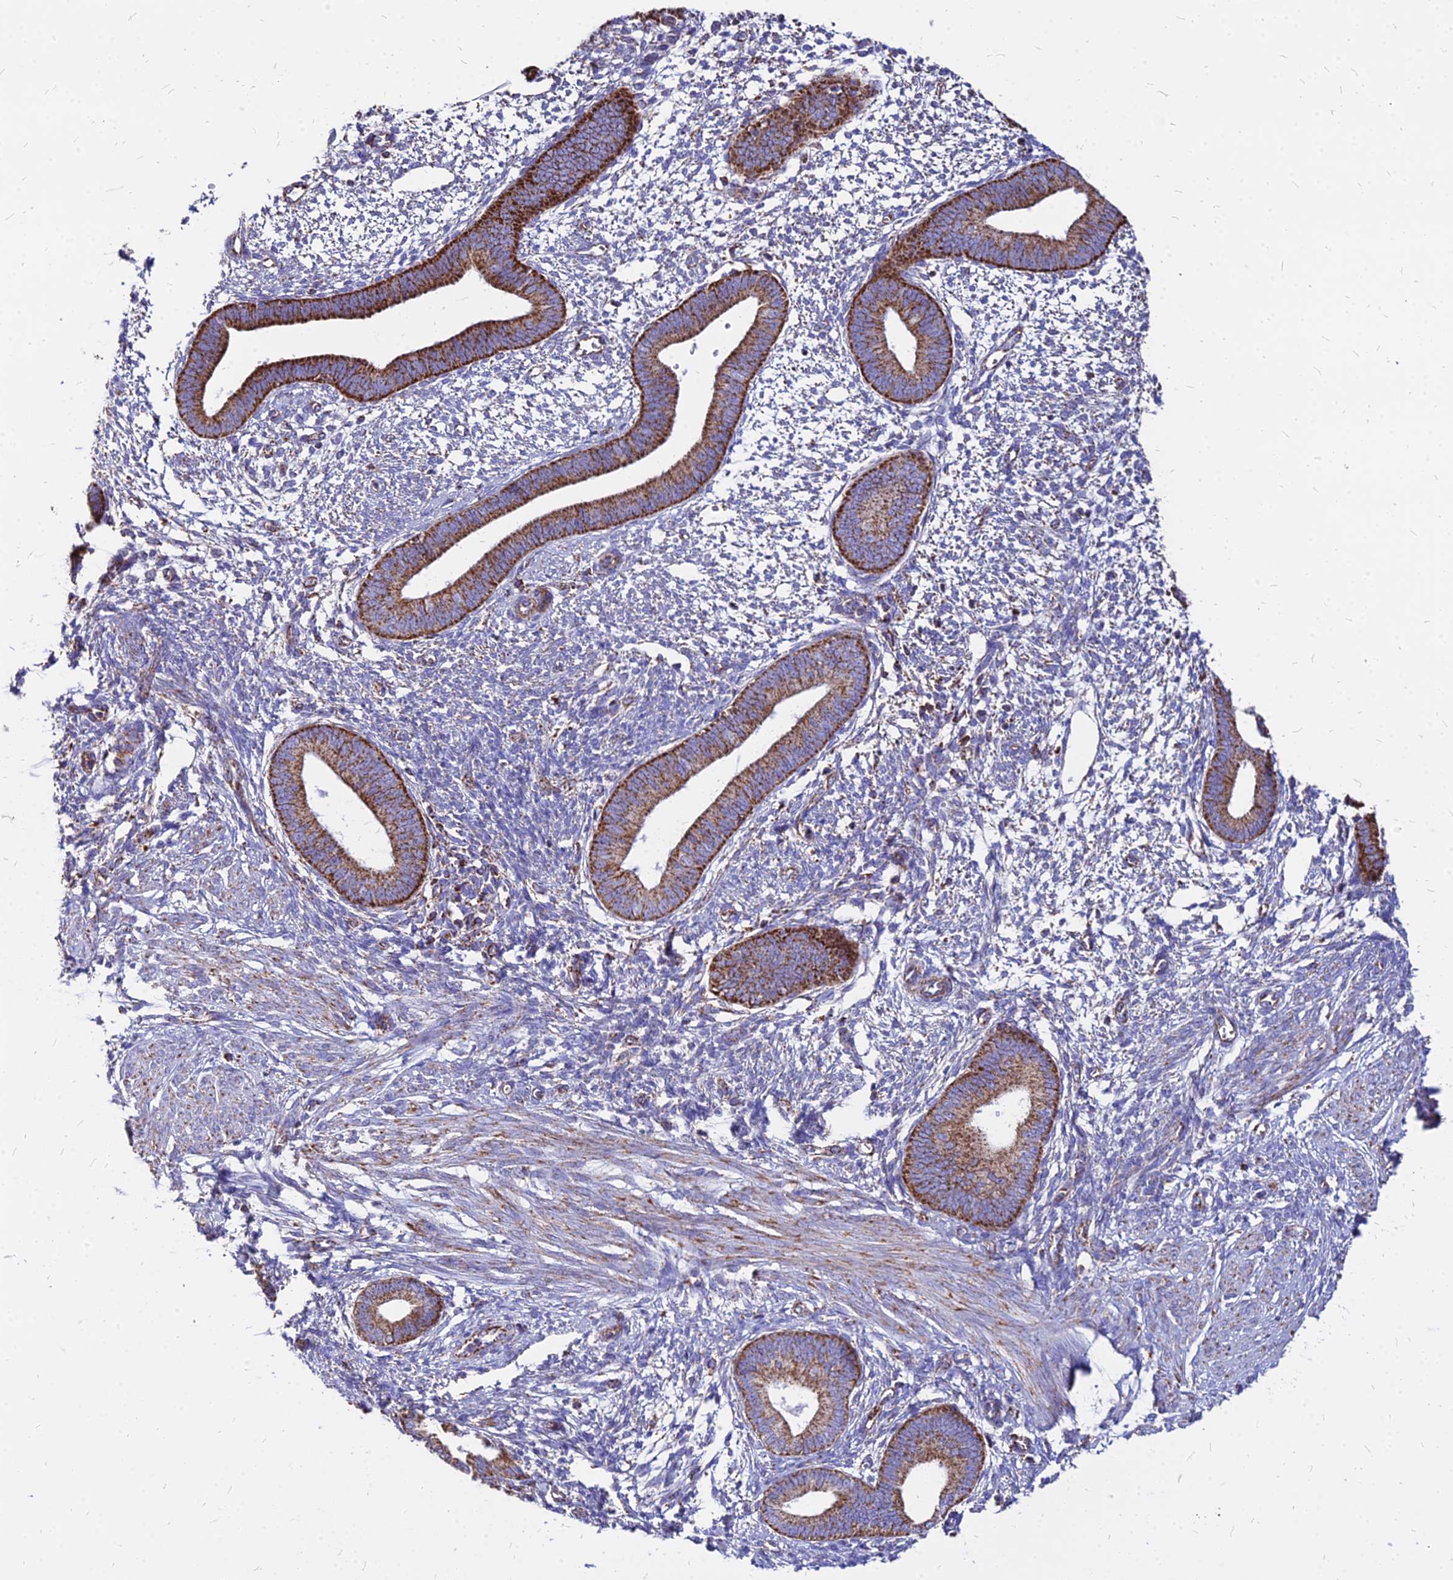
{"staining": {"intensity": "weak", "quantity": "<25%", "location": "cytoplasmic/membranous"}, "tissue": "endometrium", "cell_type": "Cells in endometrial stroma", "image_type": "normal", "snomed": [{"axis": "morphology", "description": "Normal tissue, NOS"}, {"axis": "topography", "description": "Endometrium"}], "caption": "Cells in endometrial stroma are negative for brown protein staining in normal endometrium. (DAB immunohistochemistry (IHC), high magnification).", "gene": "DLD", "patient": {"sex": "female", "age": 46}}